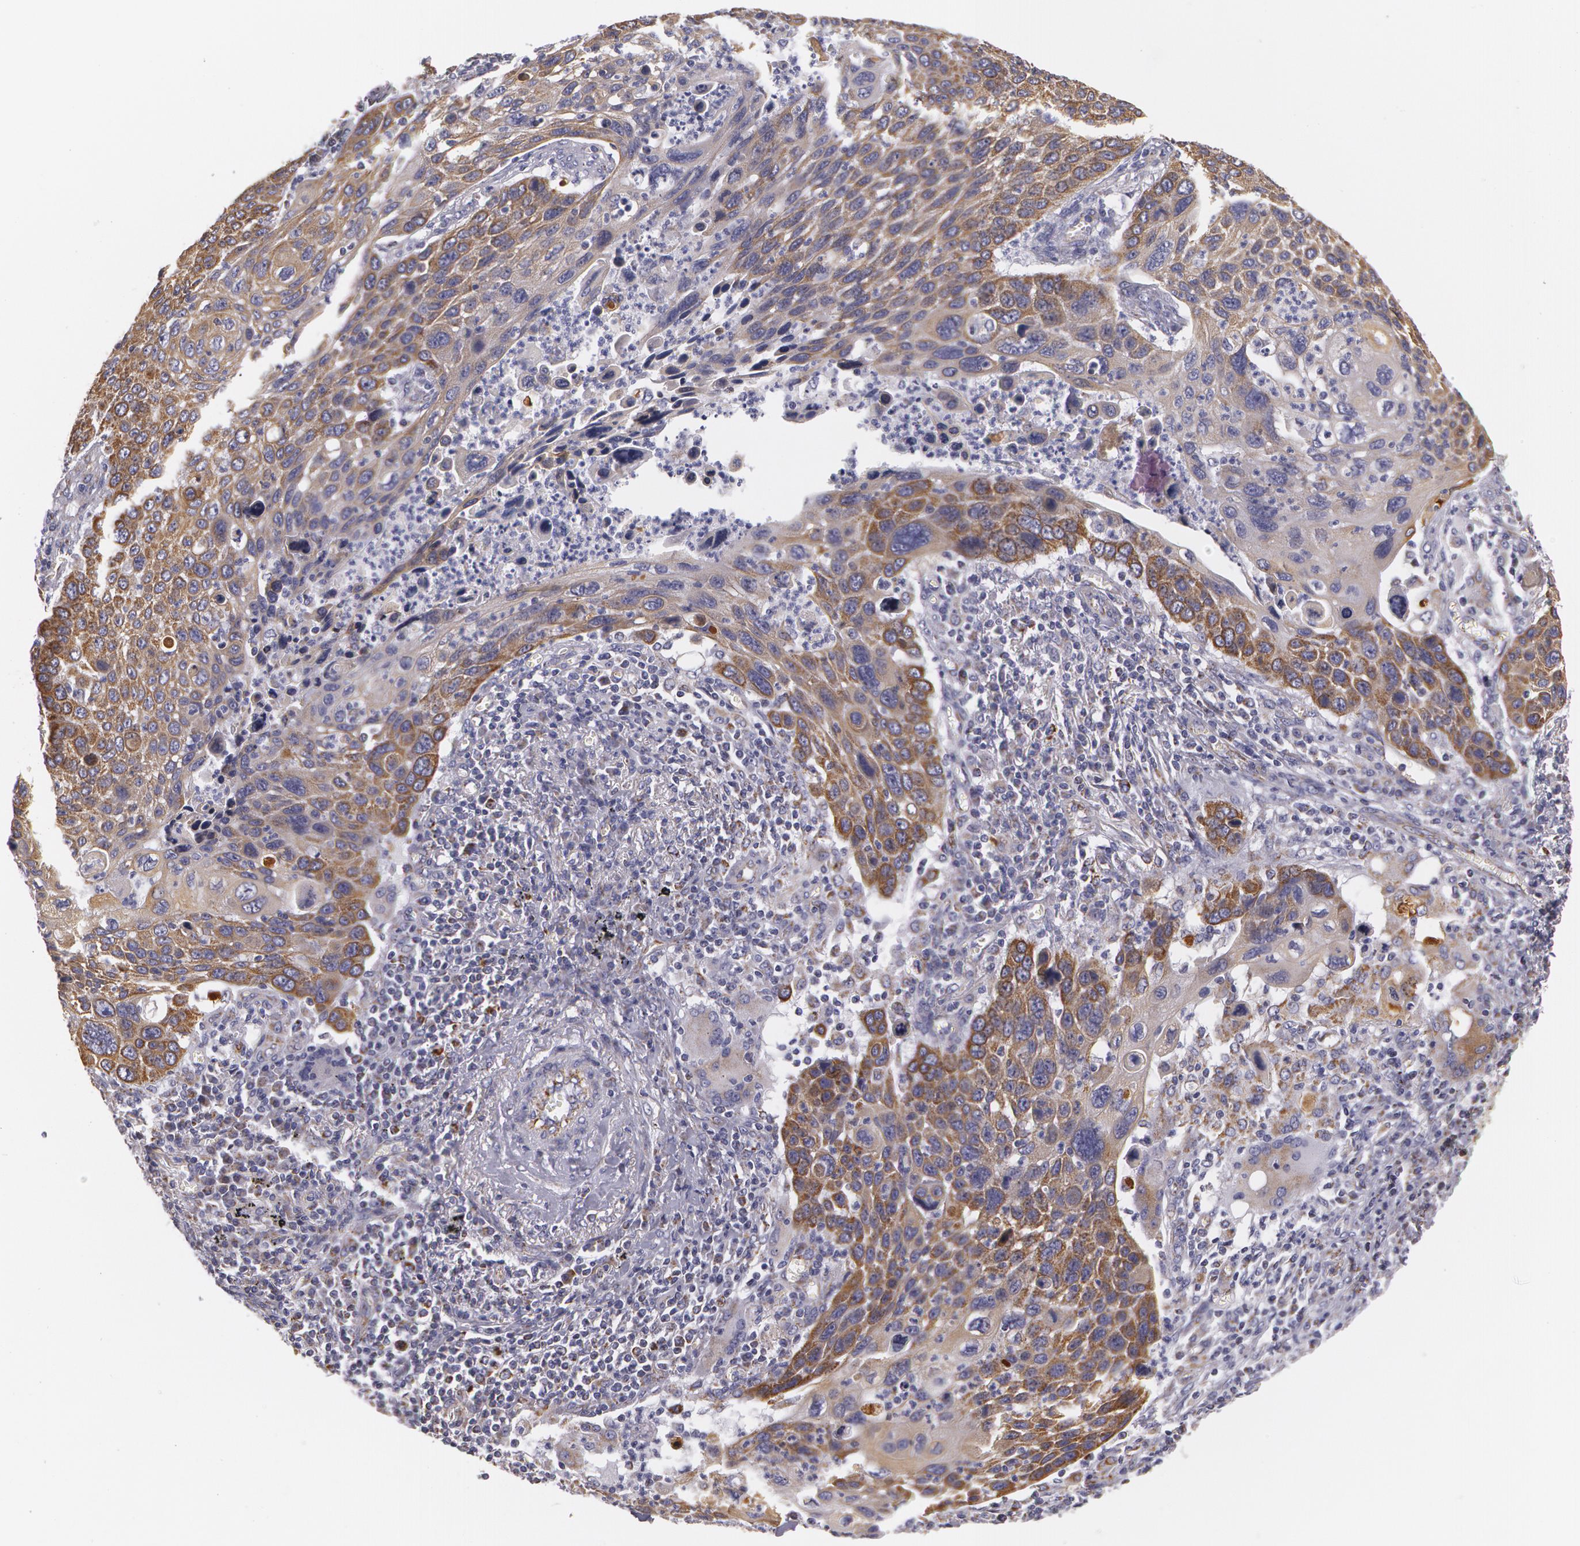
{"staining": {"intensity": "moderate", "quantity": ">75%", "location": "cytoplasmic/membranous"}, "tissue": "lung cancer", "cell_type": "Tumor cells", "image_type": "cancer", "snomed": [{"axis": "morphology", "description": "Squamous cell carcinoma, NOS"}, {"axis": "topography", "description": "Lung"}], "caption": "Immunohistochemistry (IHC) micrograph of human lung cancer stained for a protein (brown), which demonstrates medium levels of moderate cytoplasmic/membranous positivity in about >75% of tumor cells.", "gene": "KRT18", "patient": {"sex": "male", "age": 68}}